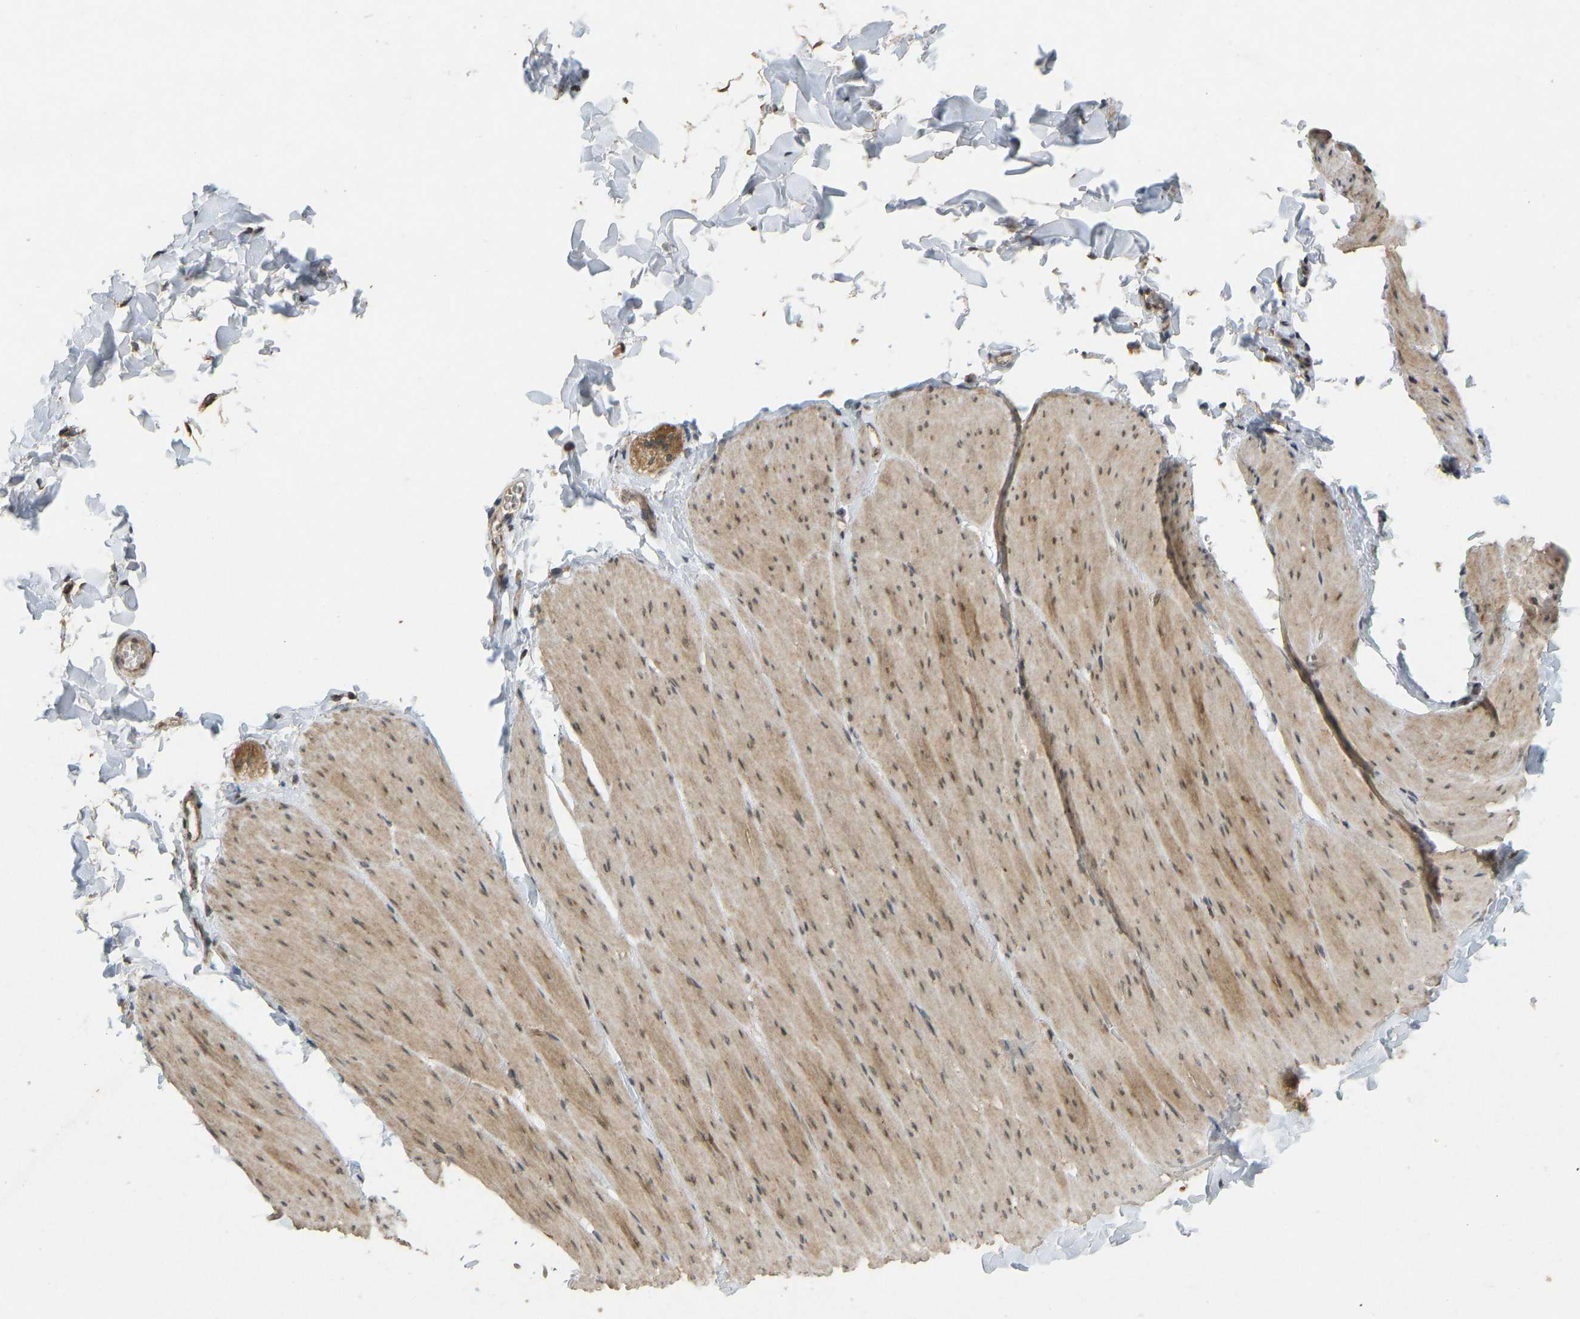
{"staining": {"intensity": "moderate", "quantity": ">75%", "location": "cytoplasmic/membranous"}, "tissue": "smooth muscle", "cell_type": "Smooth muscle cells", "image_type": "normal", "snomed": [{"axis": "morphology", "description": "Normal tissue, NOS"}, {"axis": "topography", "description": "Smooth muscle"}, {"axis": "topography", "description": "Colon"}], "caption": "Smooth muscle stained with immunohistochemistry (IHC) reveals moderate cytoplasmic/membranous expression in approximately >75% of smooth muscle cells.", "gene": "ACADS", "patient": {"sex": "male", "age": 67}}